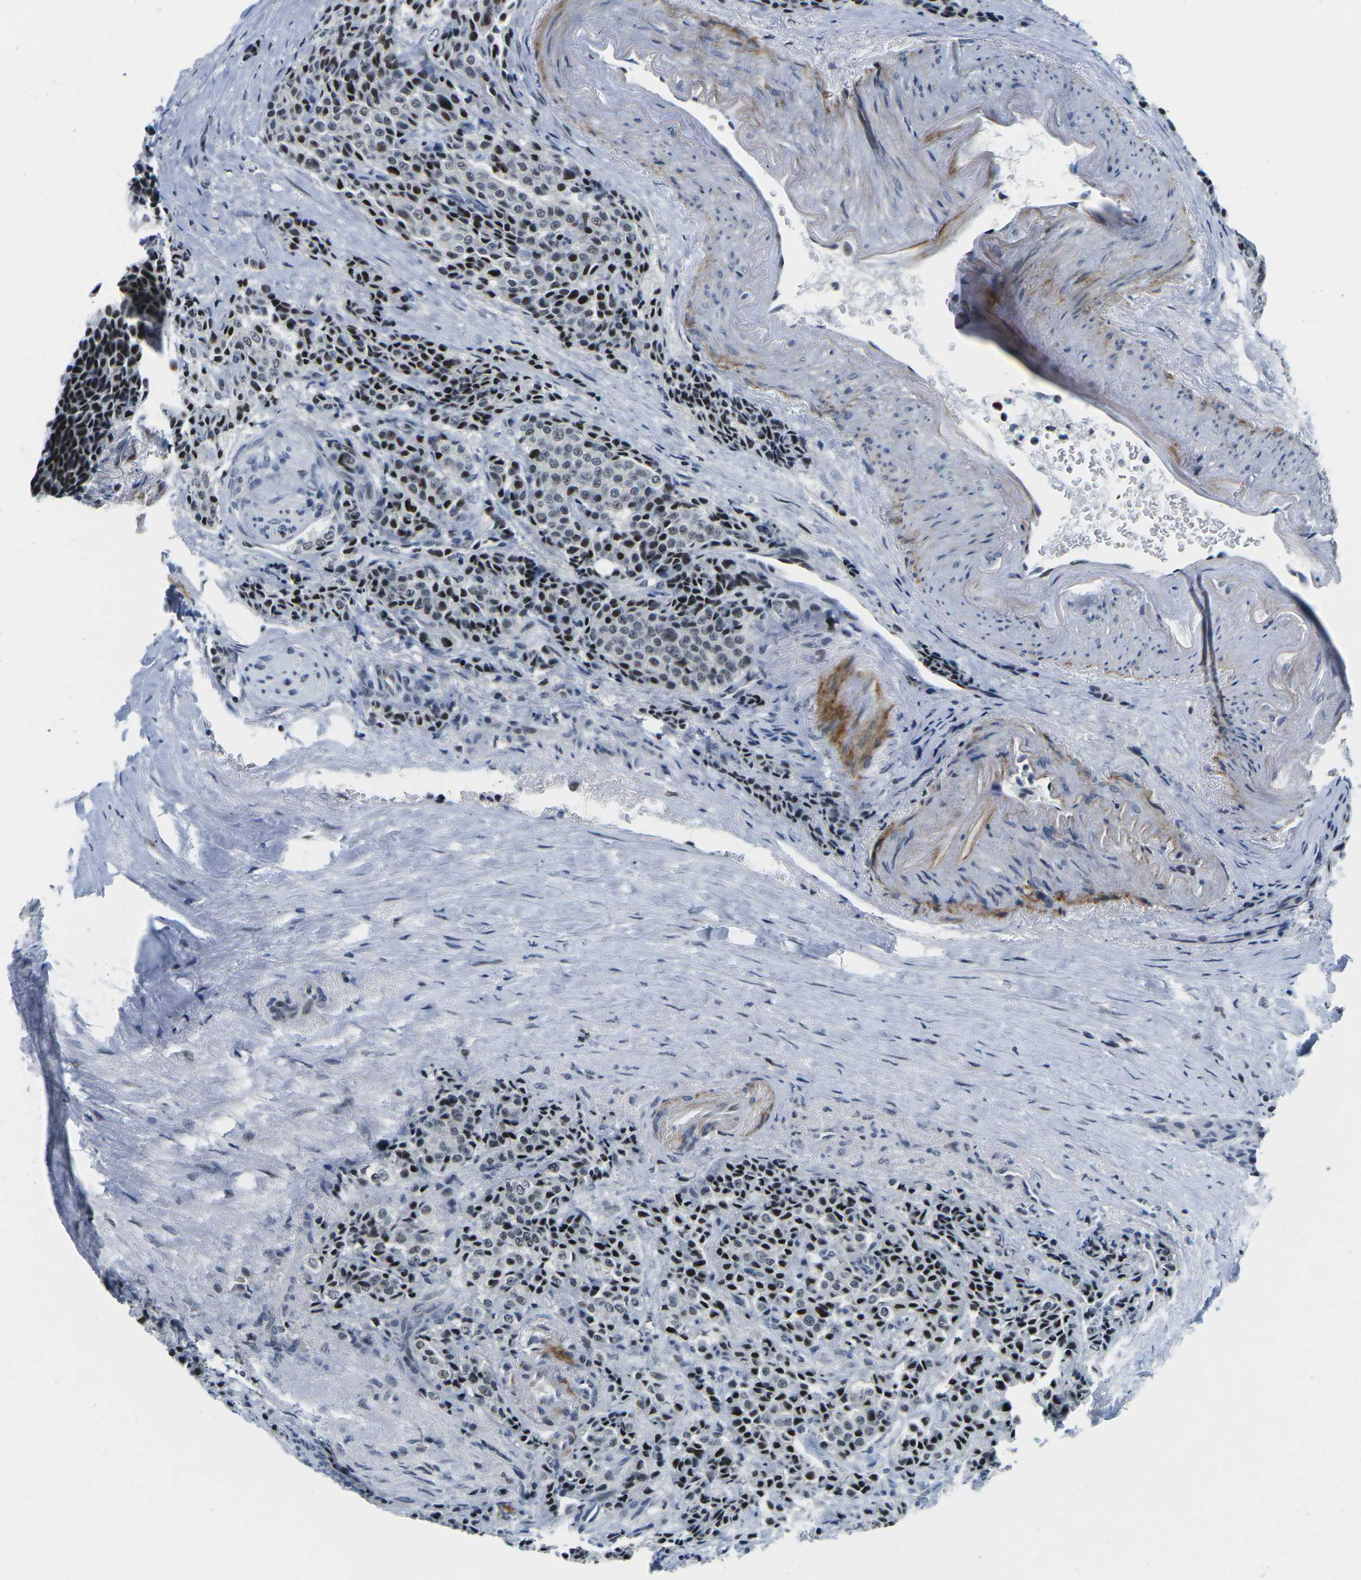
{"staining": {"intensity": "moderate", "quantity": "25%-75%", "location": "nuclear"}, "tissue": "carcinoid", "cell_type": "Tumor cells", "image_type": "cancer", "snomed": [{"axis": "morphology", "description": "Carcinoid, malignant, NOS"}, {"axis": "topography", "description": "Colon"}], "caption": "Immunohistochemical staining of carcinoid (malignant) reveals medium levels of moderate nuclear protein staining in about 25%-75% of tumor cells.", "gene": "PRPF8", "patient": {"sex": "female", "age": 61}}